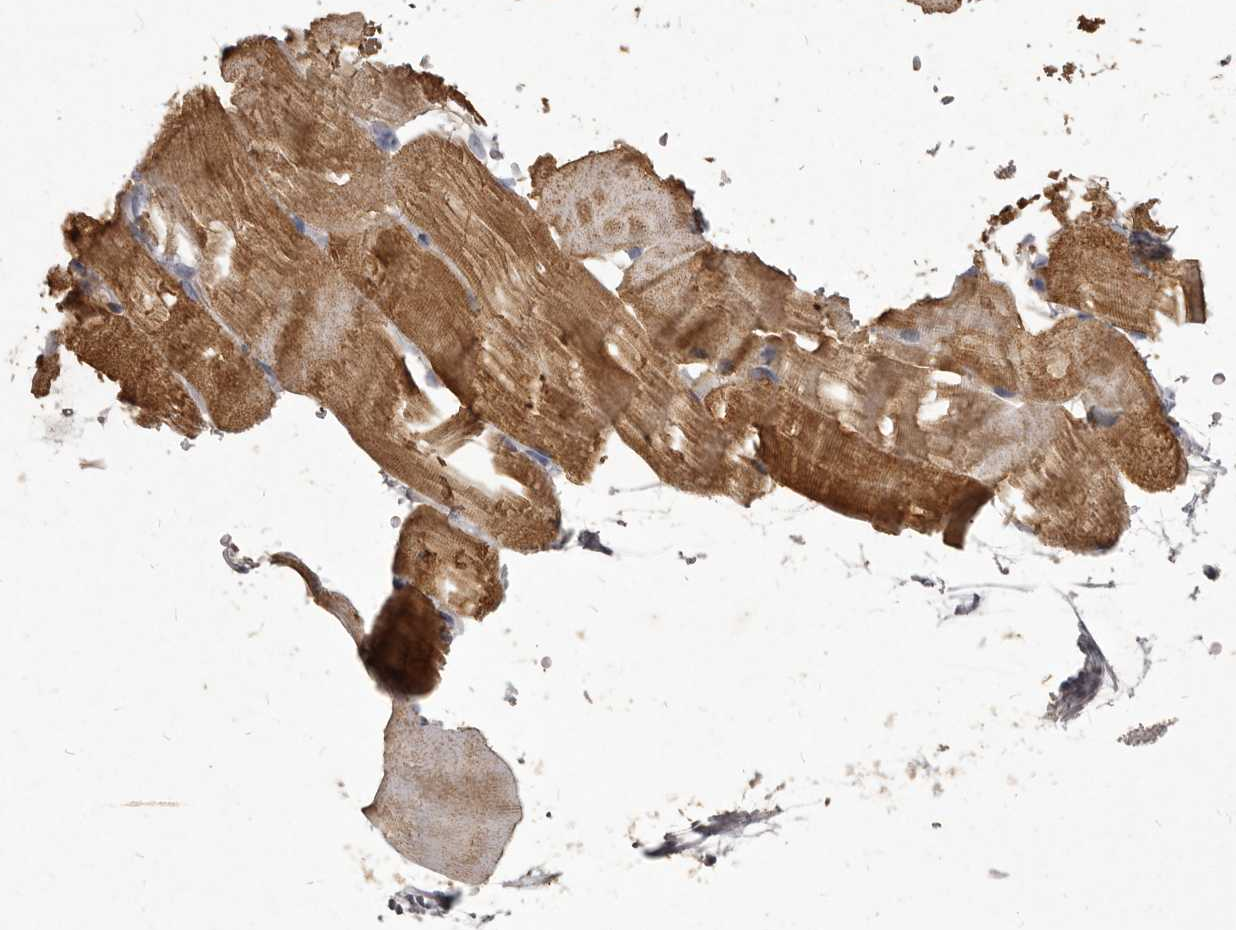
{"staining": {"intensity": "moderate", "quantity": ">75%", "location": "cytoplasmic/membranous"}, "tissue": "skeletal muscle", "cell_type": "Myocytes", "image_type": "normal", "snomed": [{"axis": "morphology", "description": "Normal tissue, NOS"}, {"axis": "topography", "description": "Skeletal muscle"}, {"axis": "topography", "description": "Parathyroid gland"}], "caption": "Immunohistochemical staining of unremarkable skeletal muscle exhibits medium levels of moderate cytoplasmic/membranous staining in about >75% of myocytes. The protein of interest is shown in brown color, while the nuclei are stained blue.", "gene": "GPRC5C", "patient": {"sex": "female", "age": 37}}